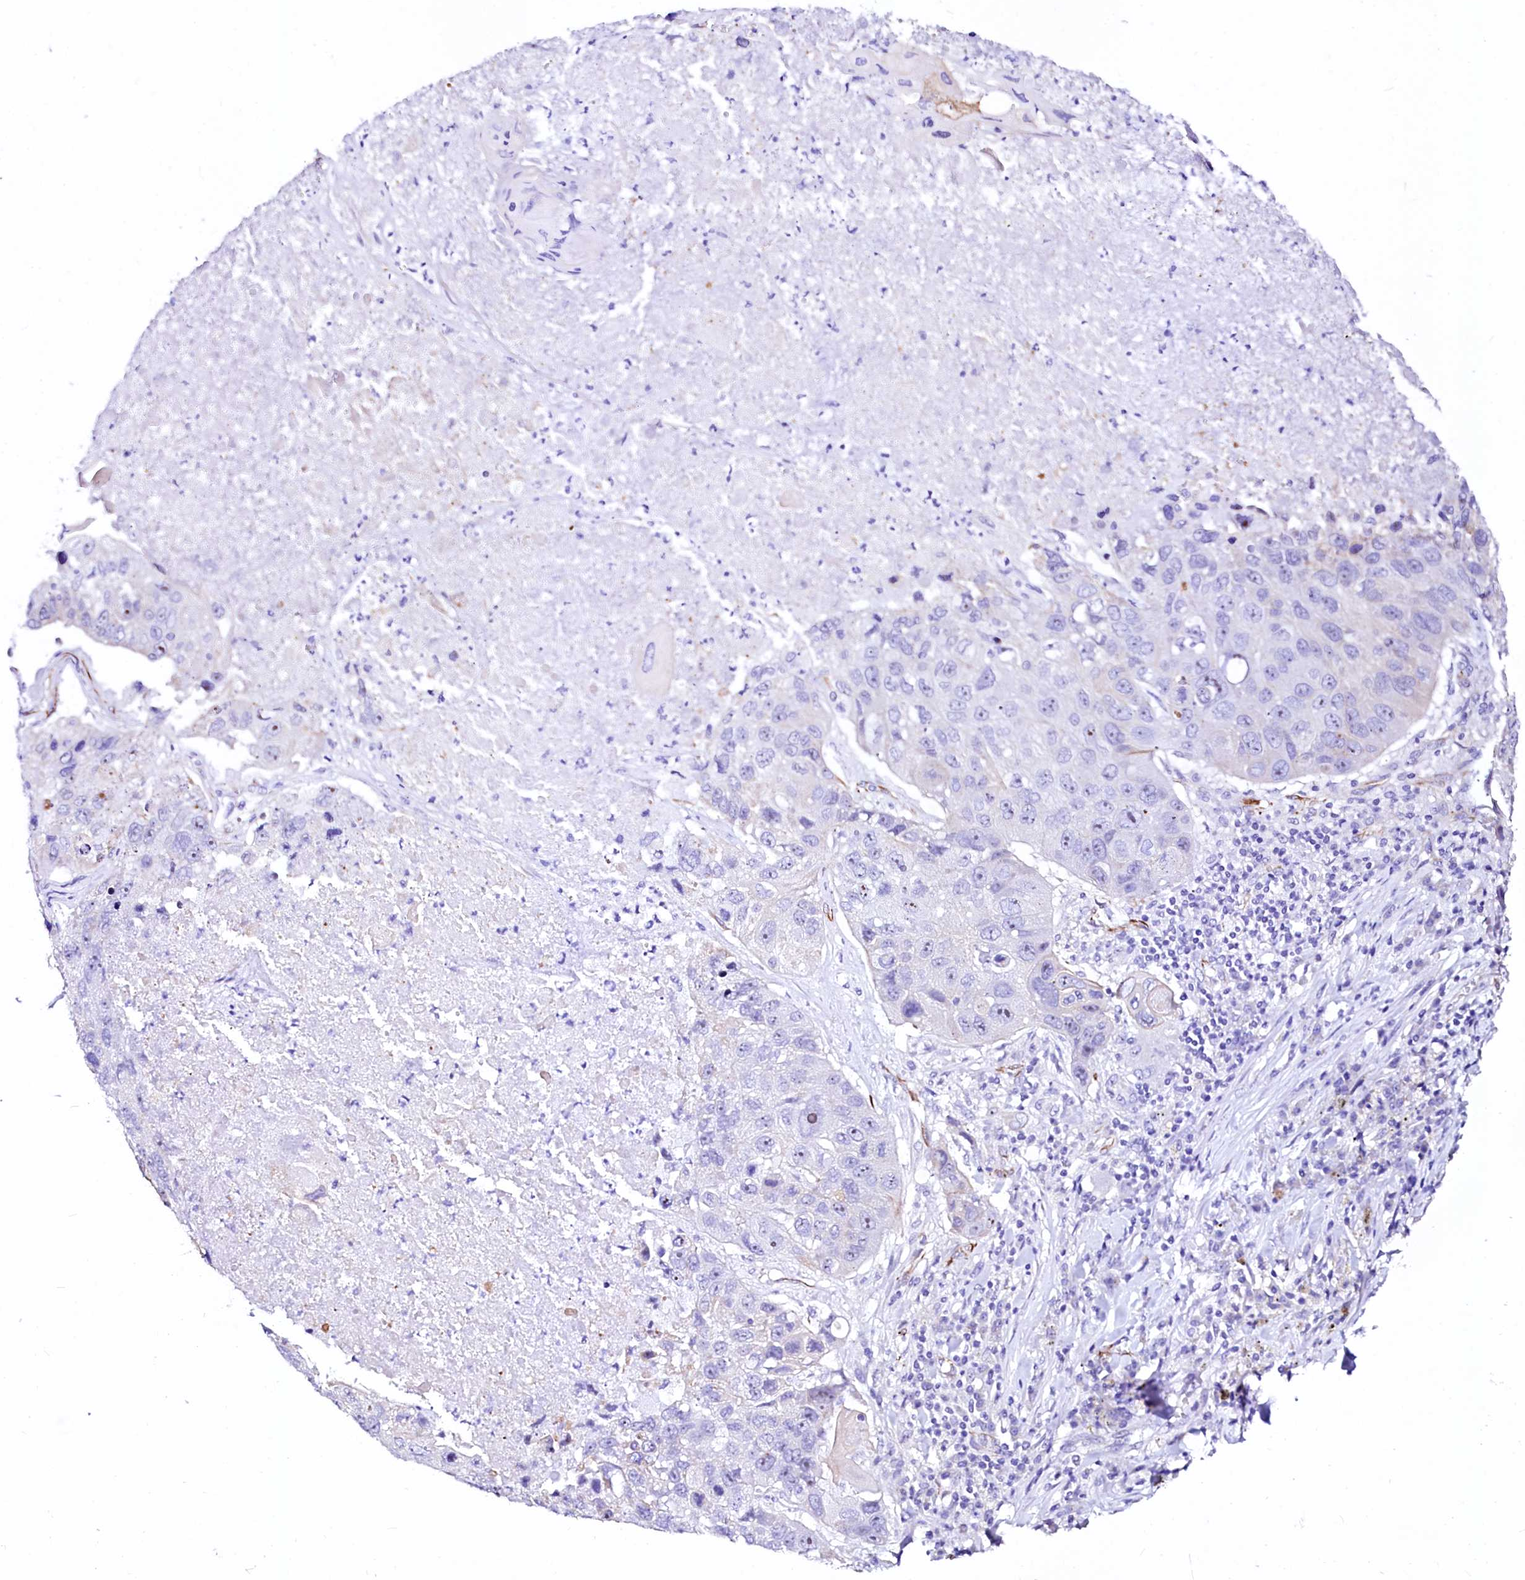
{"staining": {"intensity": "negative", "quantity": "none", "location": "none"}, "tissue": "lung cancer", "cell_type": "Tumor cells", "image_type": "cancer", "snomed": [{"axis": "morphology", "description": "Squamous cell carcinoma, NOS"}, {"axis": "topography", "description": "Lung"}], "caption": "This is a image of immunohistochemistry staining of lung cancer, which shows no positivity in tumor cells.", "gene": "SFR1", "patient": {"sex": "male", "age": 61}}